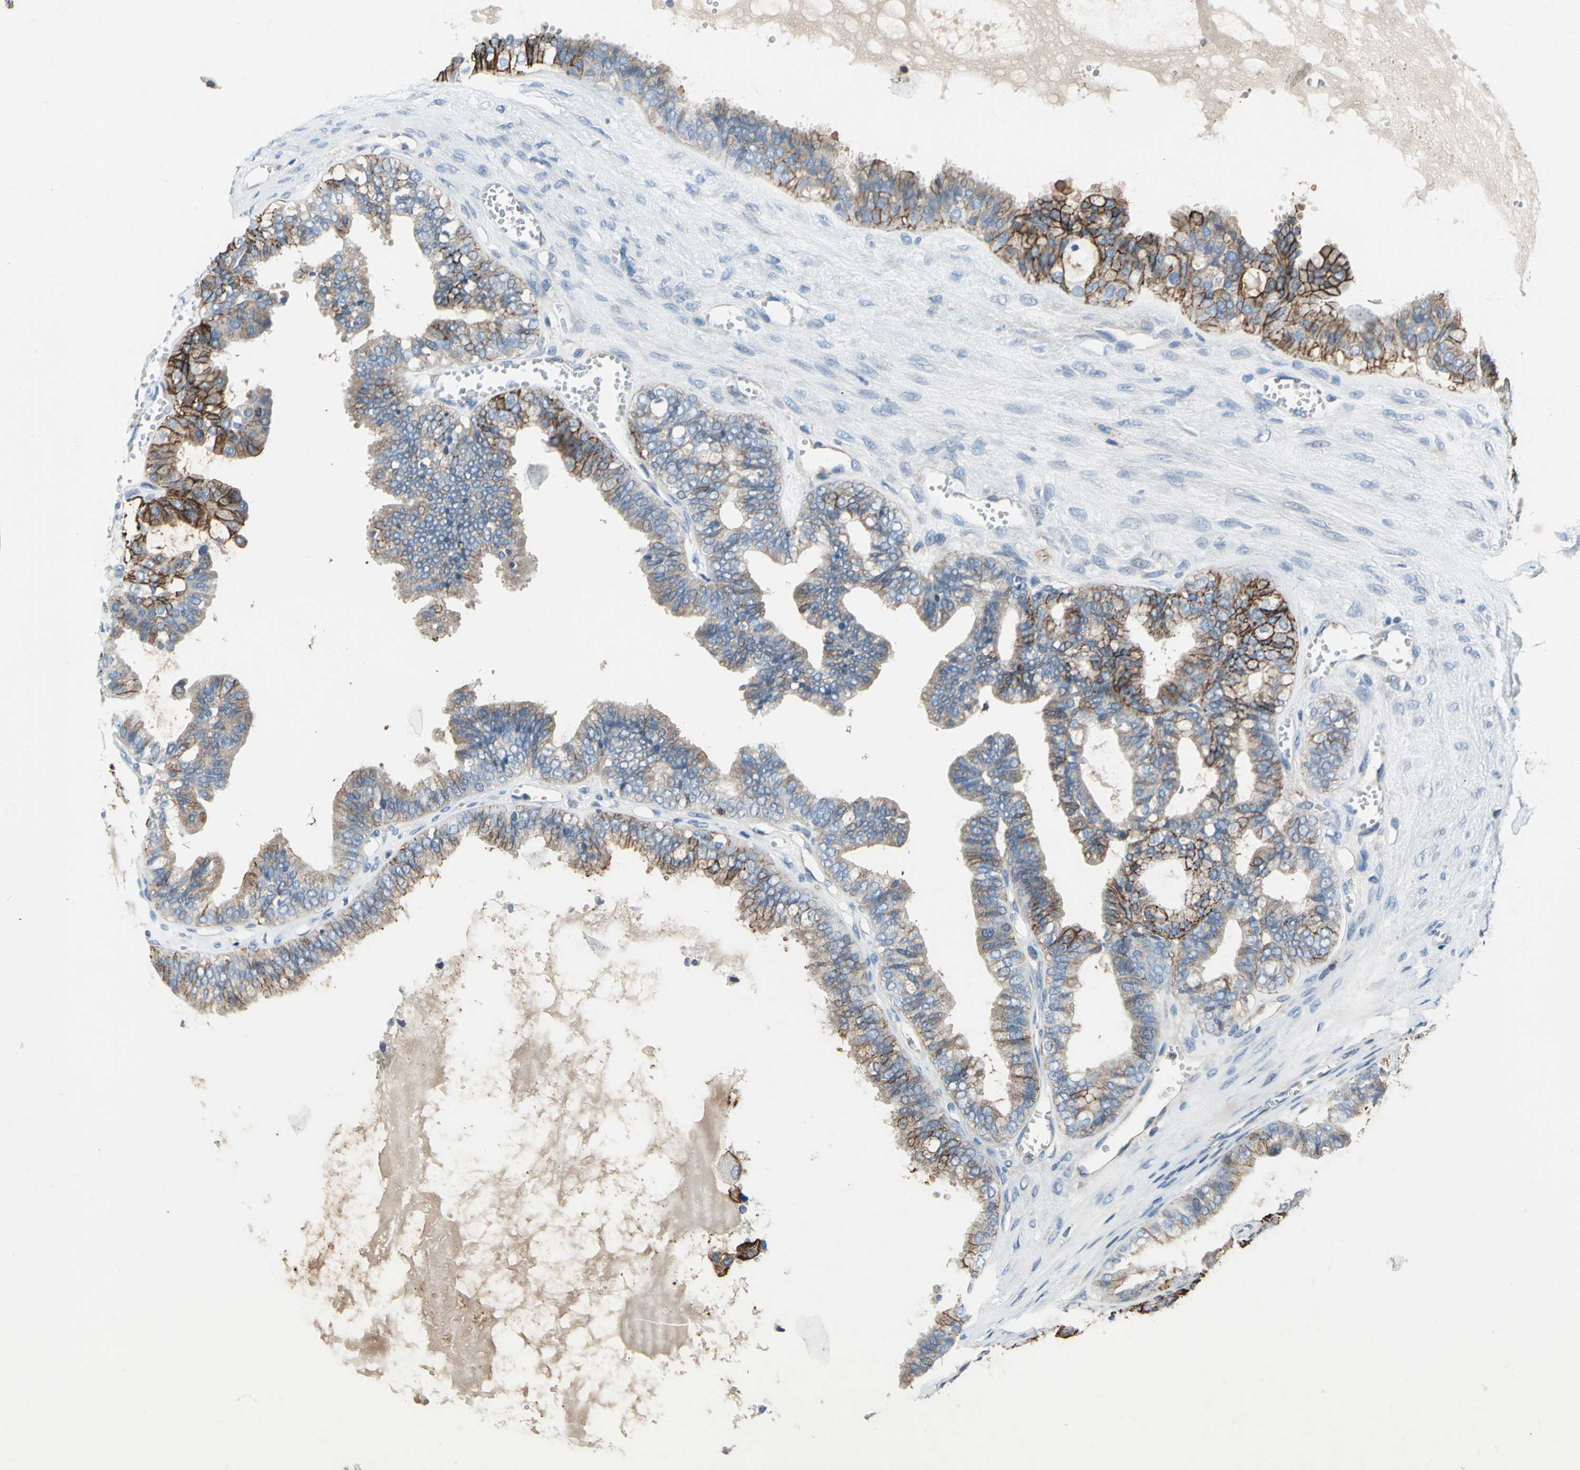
{"staining": {"intensity": "strong", "quantity": ">75%", "location": "cytoplasmic/membranous"}, "tissue": "ovarian cancer", "cell_type": "Tumor cells", "image_type": "cancer", "snomed": [{"axis": "morphology", "description": "Carcinoma, NOS"}, {"axis": "morphology", "description": "Carcinoma, endometroid"}, {"axis": "topography", "description": "Ovary"}], "caption": "High-power microscopy captured an immunohistochemistry photomicrograph of ovarian endometroid carcinoma, revealing strong cytoplasmic/membranous staining in about >75% of tumor cells.", "gene": "CD44", "patient": {"sex": "female", "age": 50}}